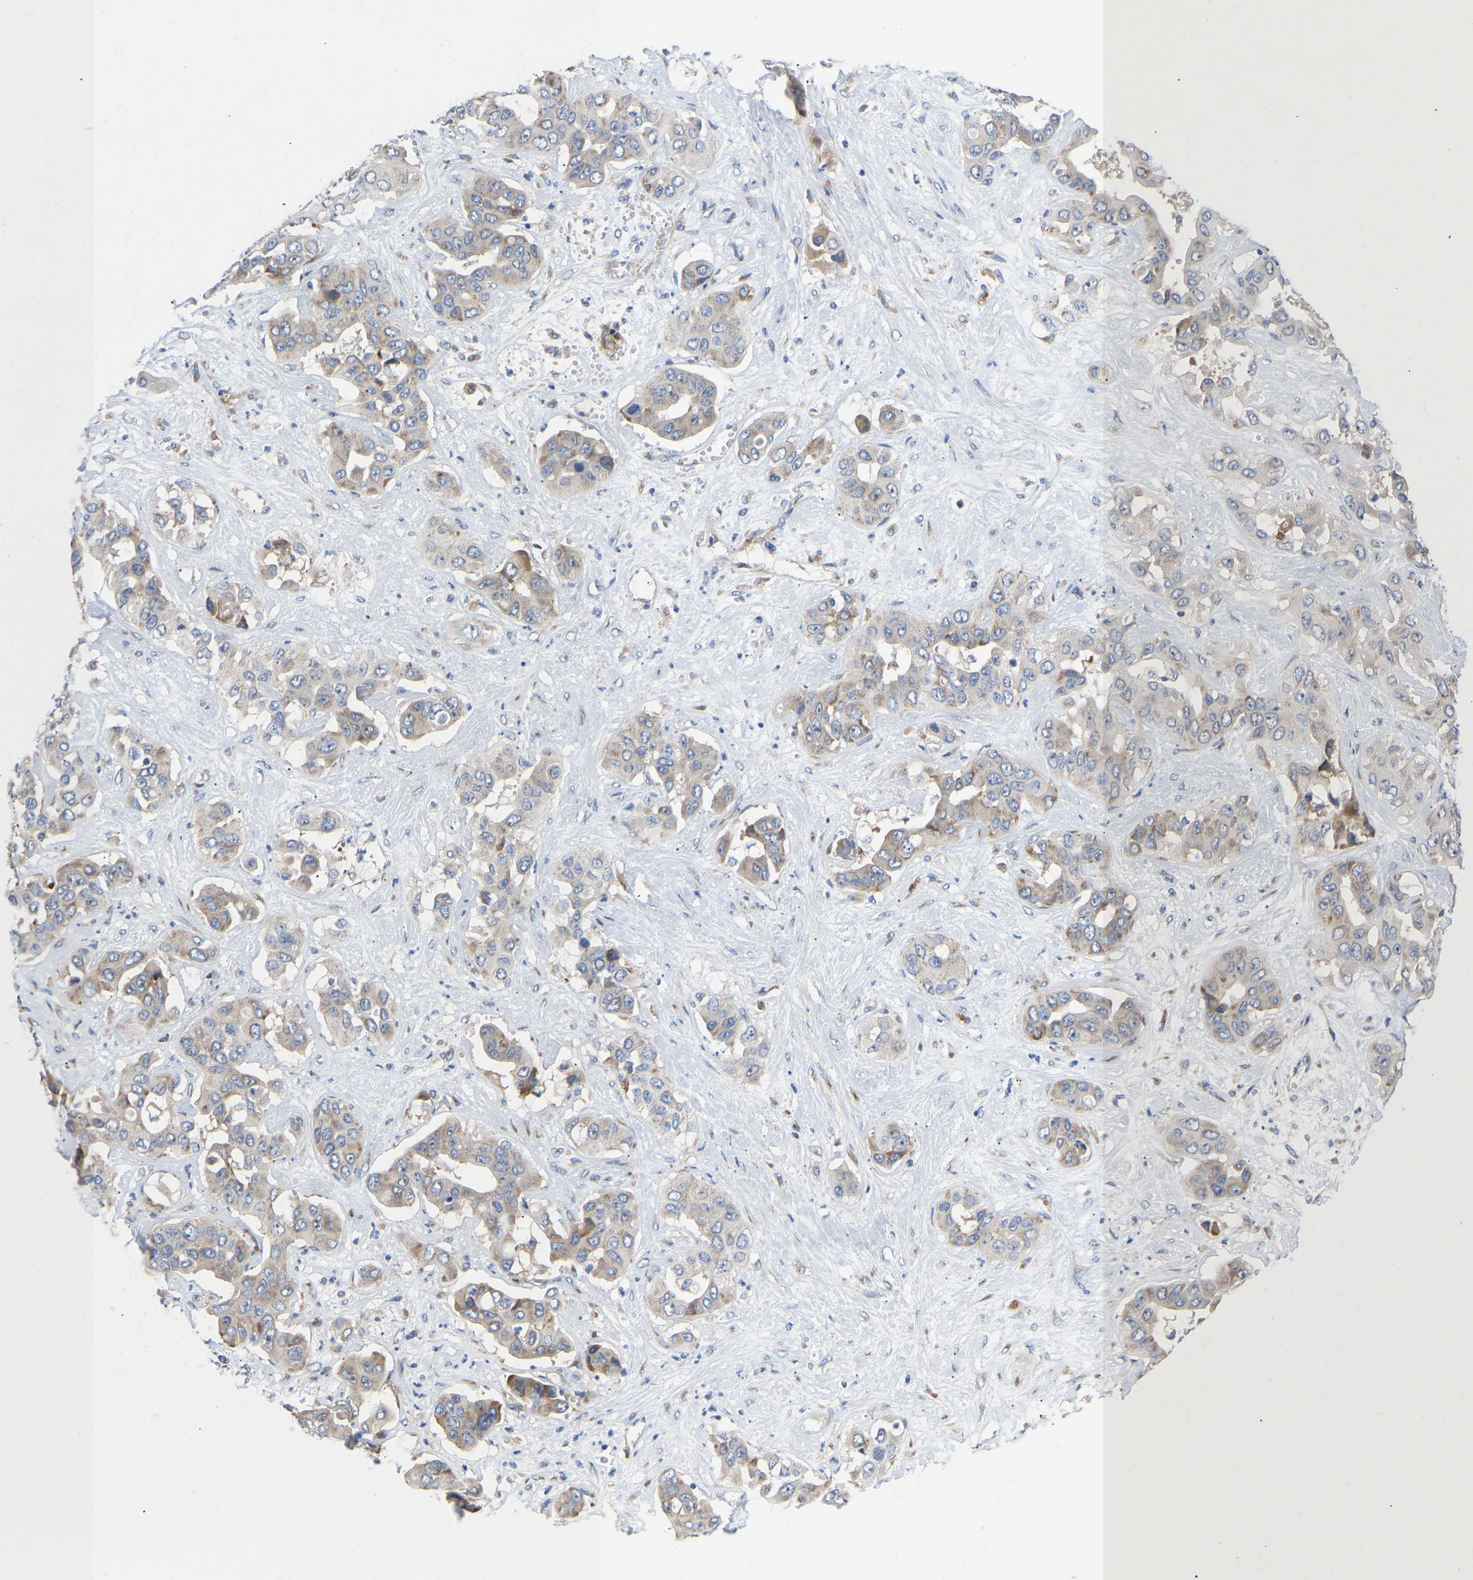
{"staining": {"intensity": "weak", "quantity": ">75%", "location": "cytoplasmic/membranous,nuclear"}, "tissue": "liver cancer", "cell_type": "Tumor cells", "image_type": "cancer", "snomed": [{"axis": "morphology", "description": "Cholangiocarcinoma"}, {"axis": "topography", "description": "Liver"}], "caption": "Weak cytoplasmic/membranous and nuclear expression for a protein is seen in approximately >75% of tumor cells of liver cholangiocarcinoma using immunohistochemistry.", "gene": "ABCA10", "patient": {"sex": "female", "age": 52}}